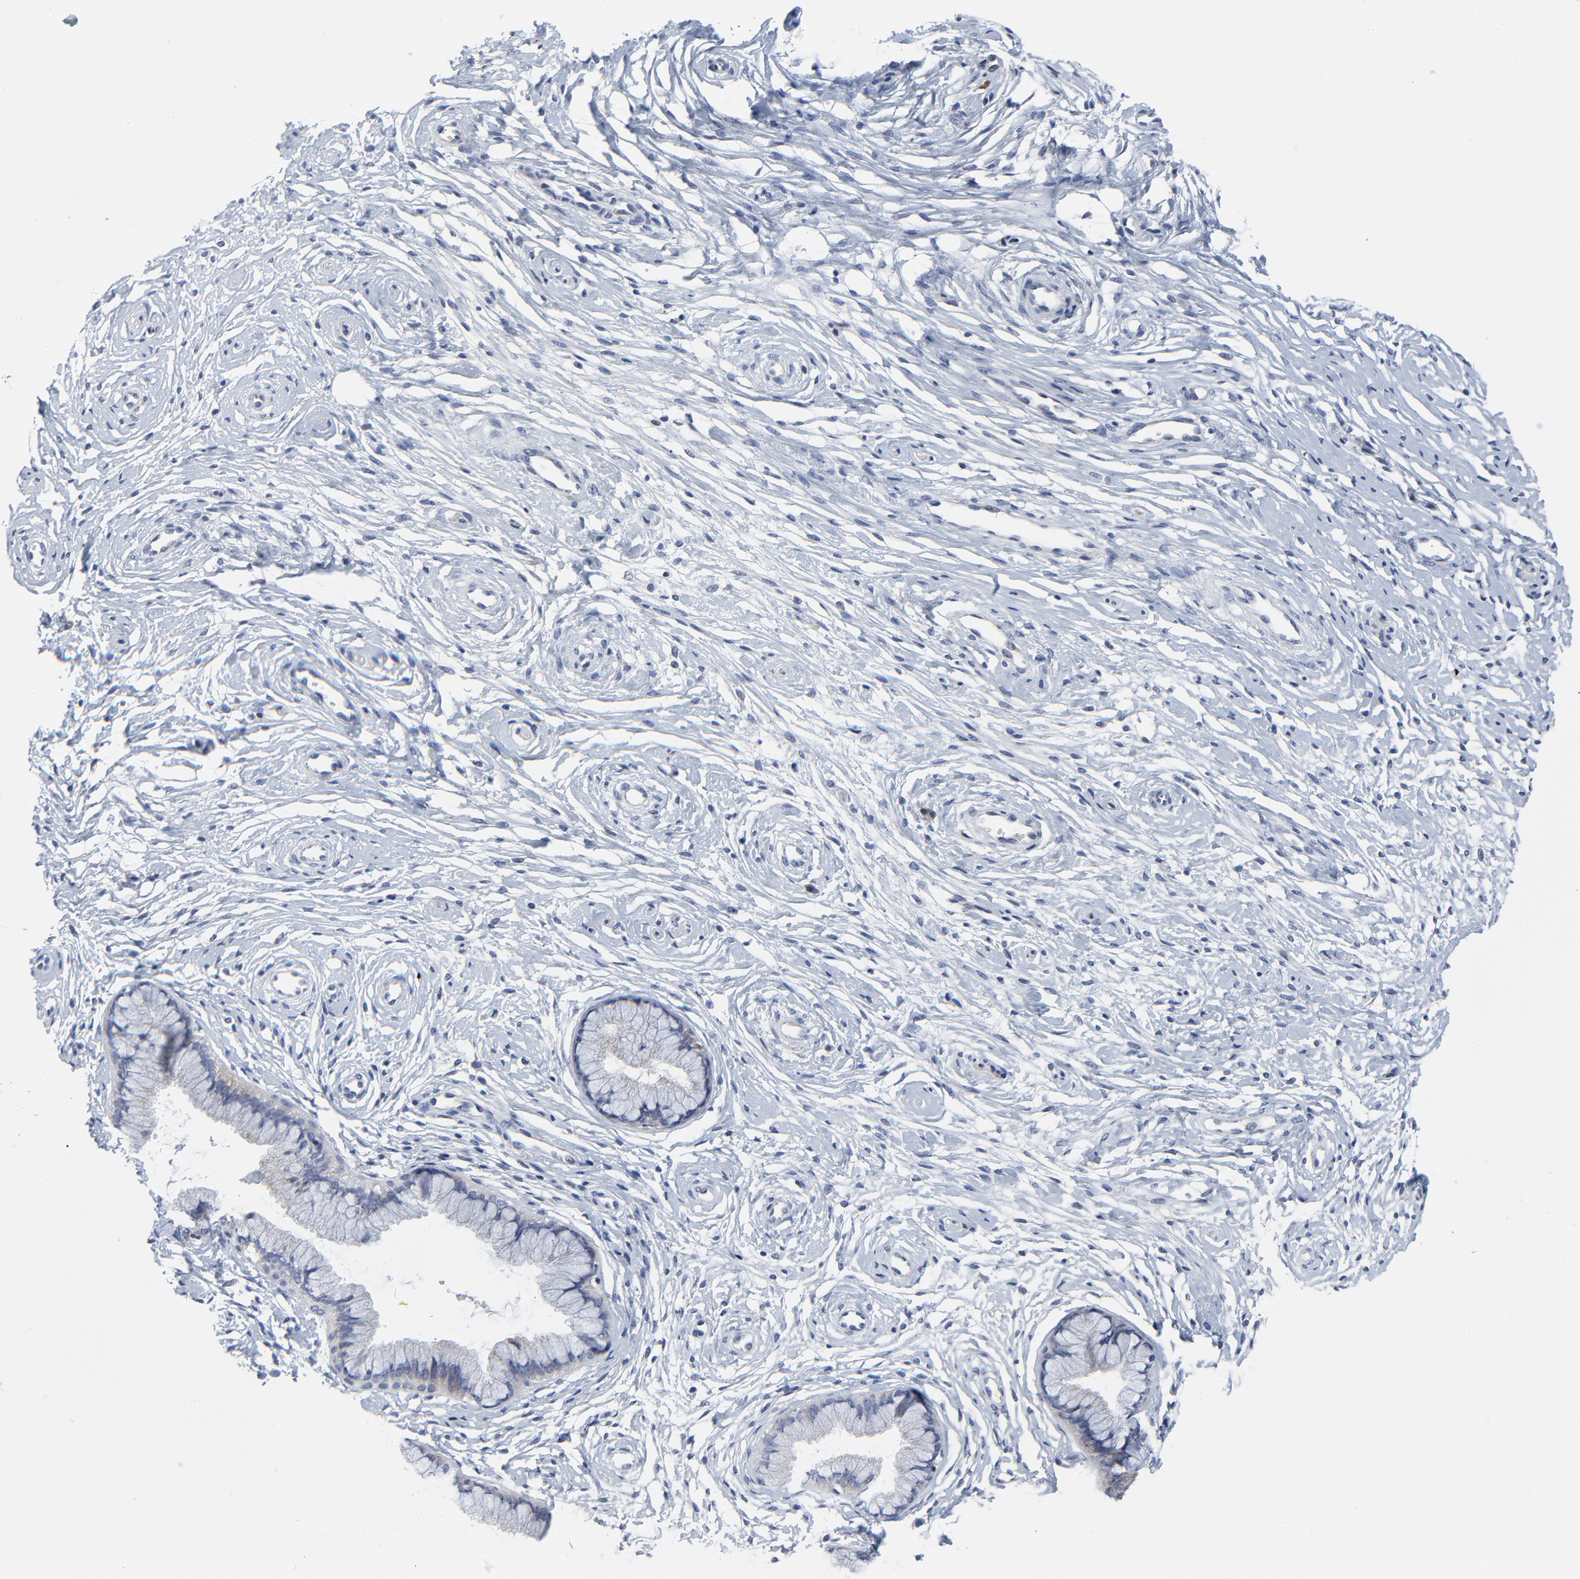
{"staining": {"intensity": "negative", "quantity": "none", "location": "none"}, "tissue": "cervix", "cell_type": "Glandular cells", "image_type": "normal", "snomed": [{"axis": "morphology", "description": "Normal tissue, NOS"}, {"axis": "topography", "description": "Cervix"}], "caption": "Cervix was stained to show a protein in brown. There is no significant positivity in glandular cells. (Stains: DAB (3,3'-diaminobenzidine) immunohistochemistry (IHC) with hematoxylin counter stain, Microscopy: brightfield microscopy at high magnification).", "gene": "NLGN3", "patient": {"sex": "female", "age": 39}}